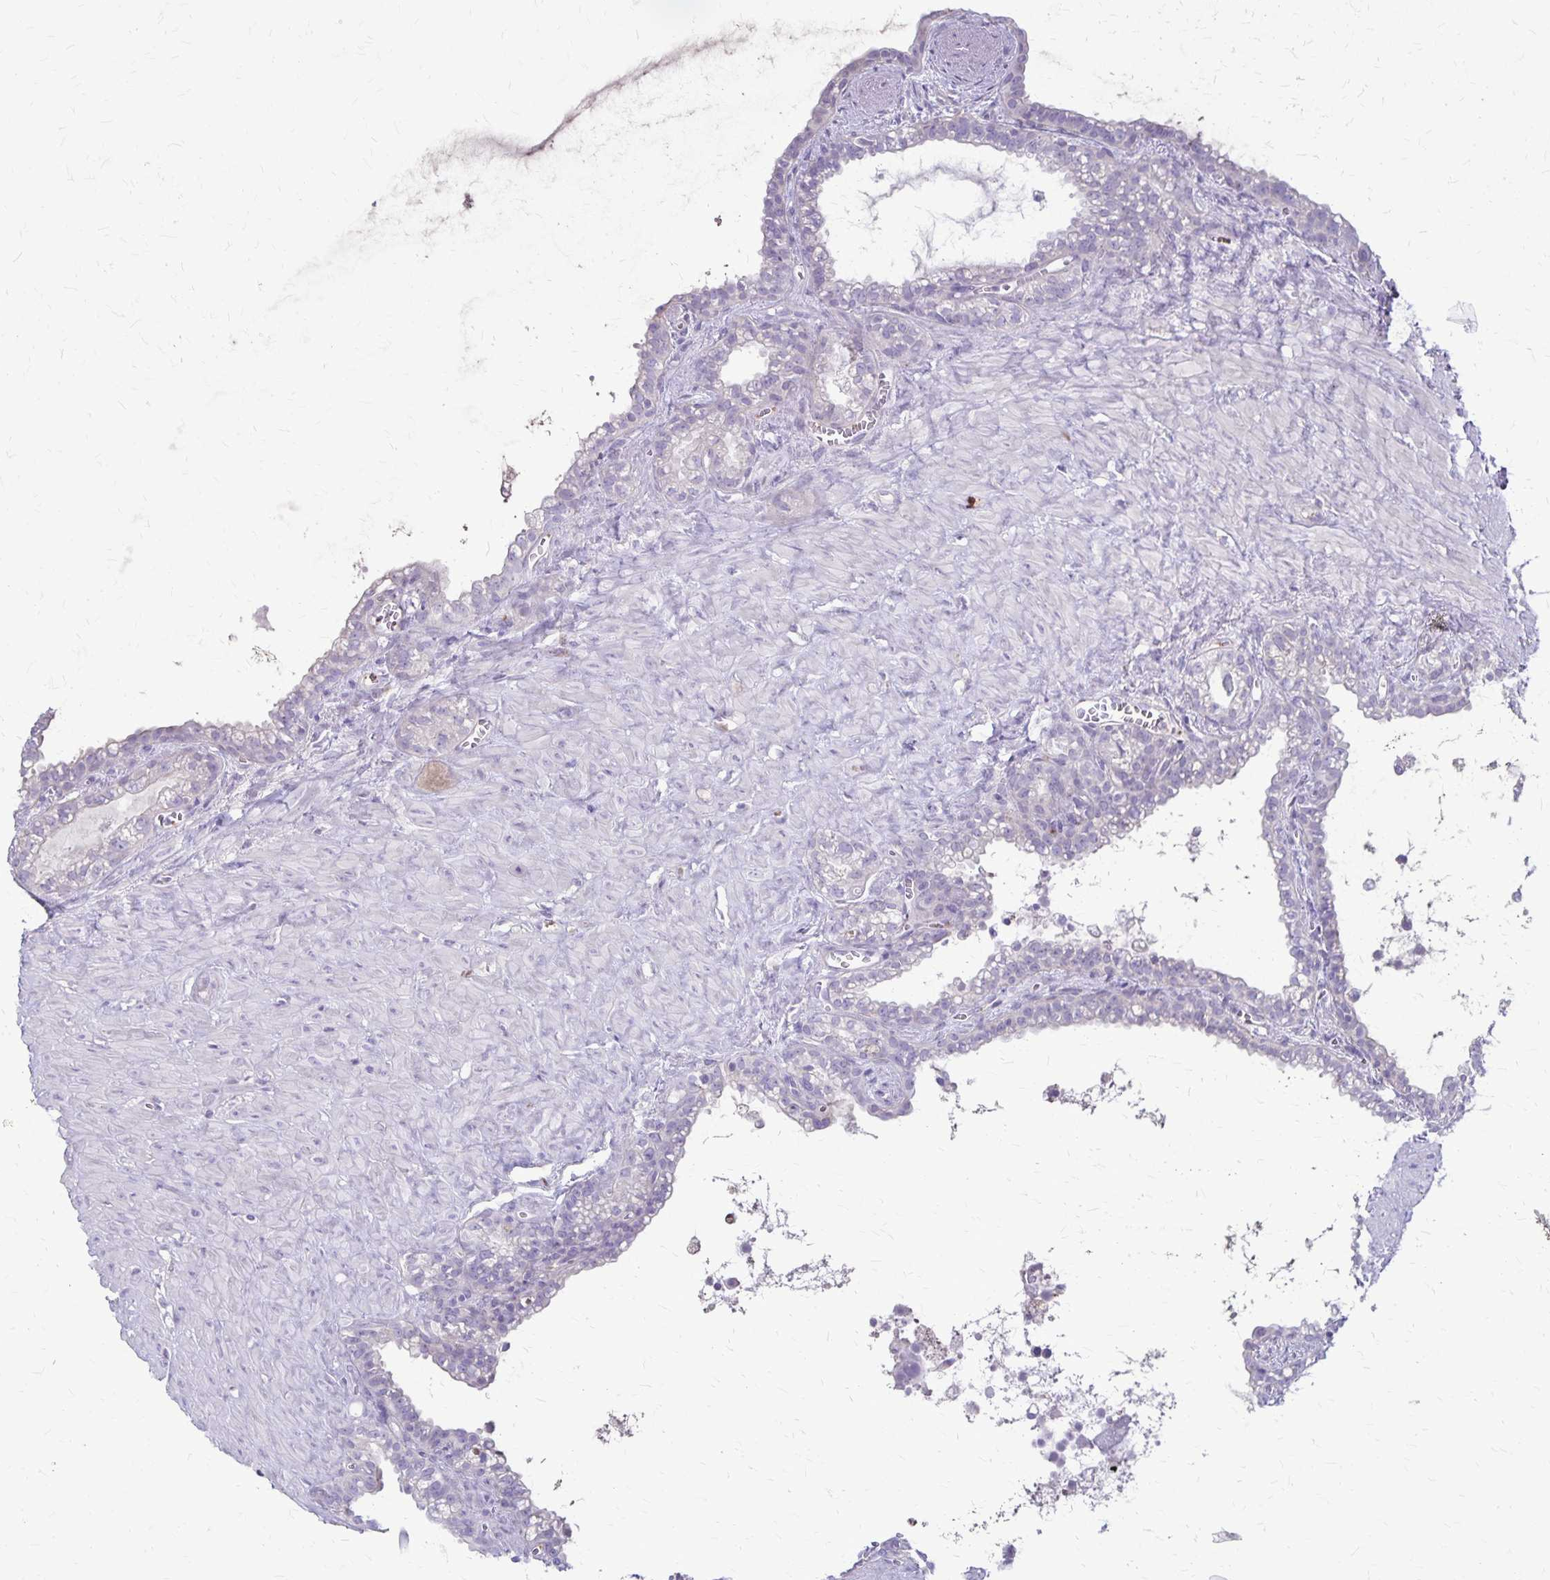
{"staining": {"intensity": "negative", "quantity": "none", "location": "none"}, "tissue": "seminal vesicle", "cell_type": "Glandular cells", "image_type": "normal", "snomed": [{"axis": "morphology", "description": "Normal tissue, NOS"}, {"axis": "topography", "description": "Seminal veicle"}], "caption": "Protein analysis of normal seminal vesicle reveals no significant positivity in glandular cells.", "gene": "GP9", "patient": {"sex": "male", "age": 76}}